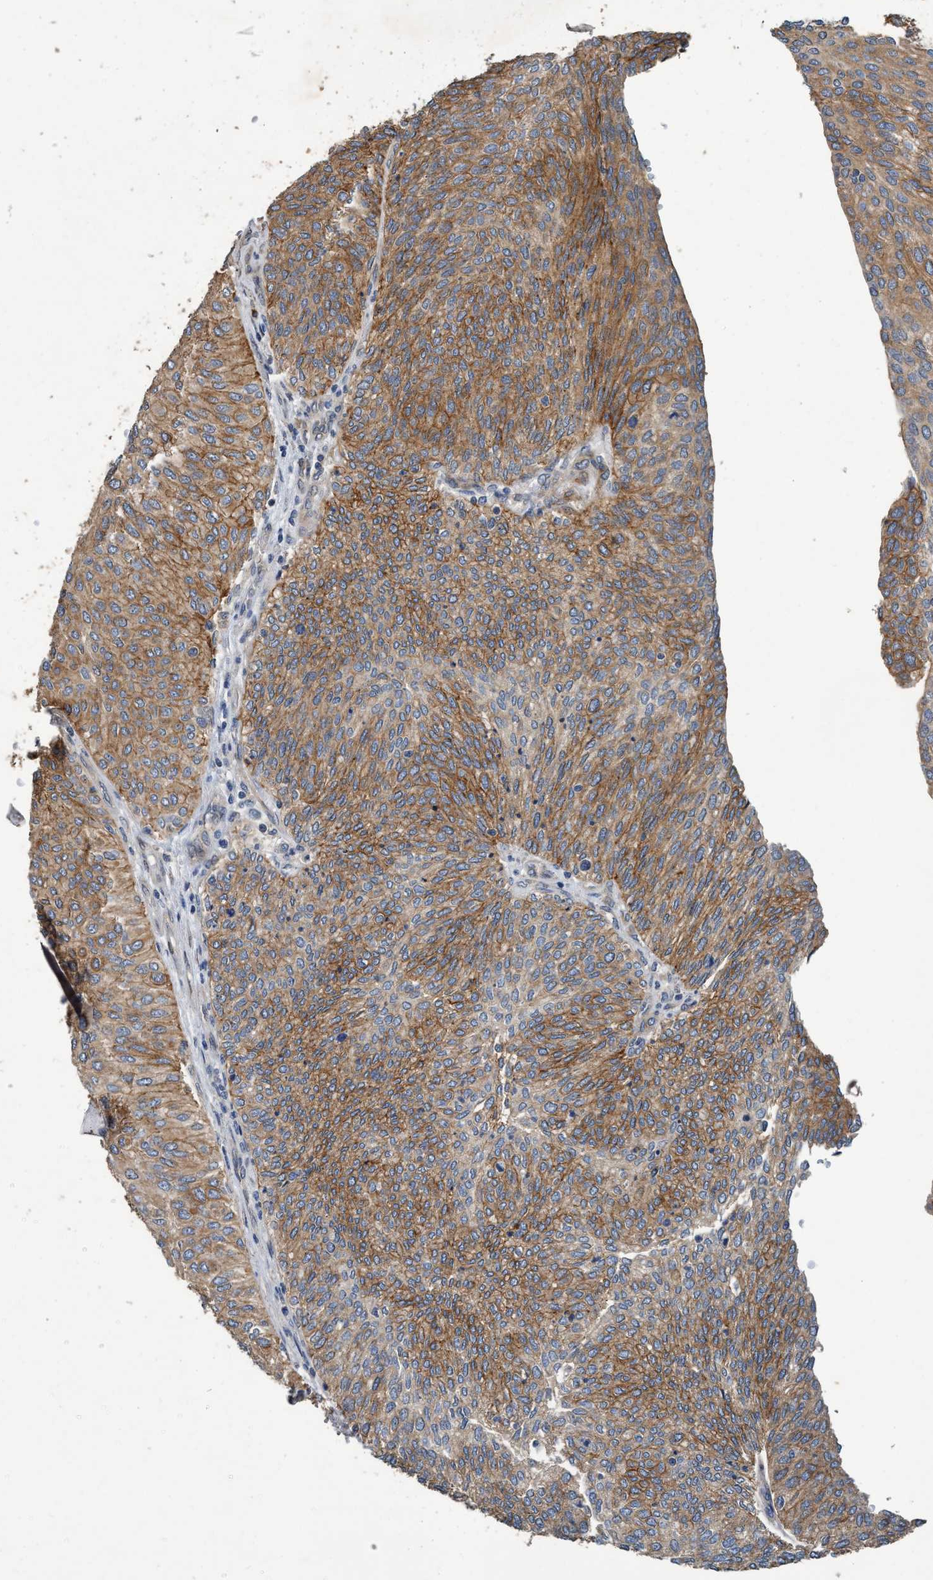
{"staining": {"intensity": "moderate", "quantity": ">75%", "location": "cytoplasmic/membranous"}, "tissue": "urothelial cancer", "cell_type": "Tumor cells", "image_type": "cancer", "snomed": [{"axis": "morphology", "description": "Urothelial carcinoma, Low grade"}, {"axis": "topography", "description": "Urinary bladder"}], "caption": "This is an image of immunohistochemistry staining of urothelial cancer, which shows moderate staining in the cytoplasmic/membranous of tumor cells.", "gene": "MACC1", "patient": {"sex": "female", "age": 79}}